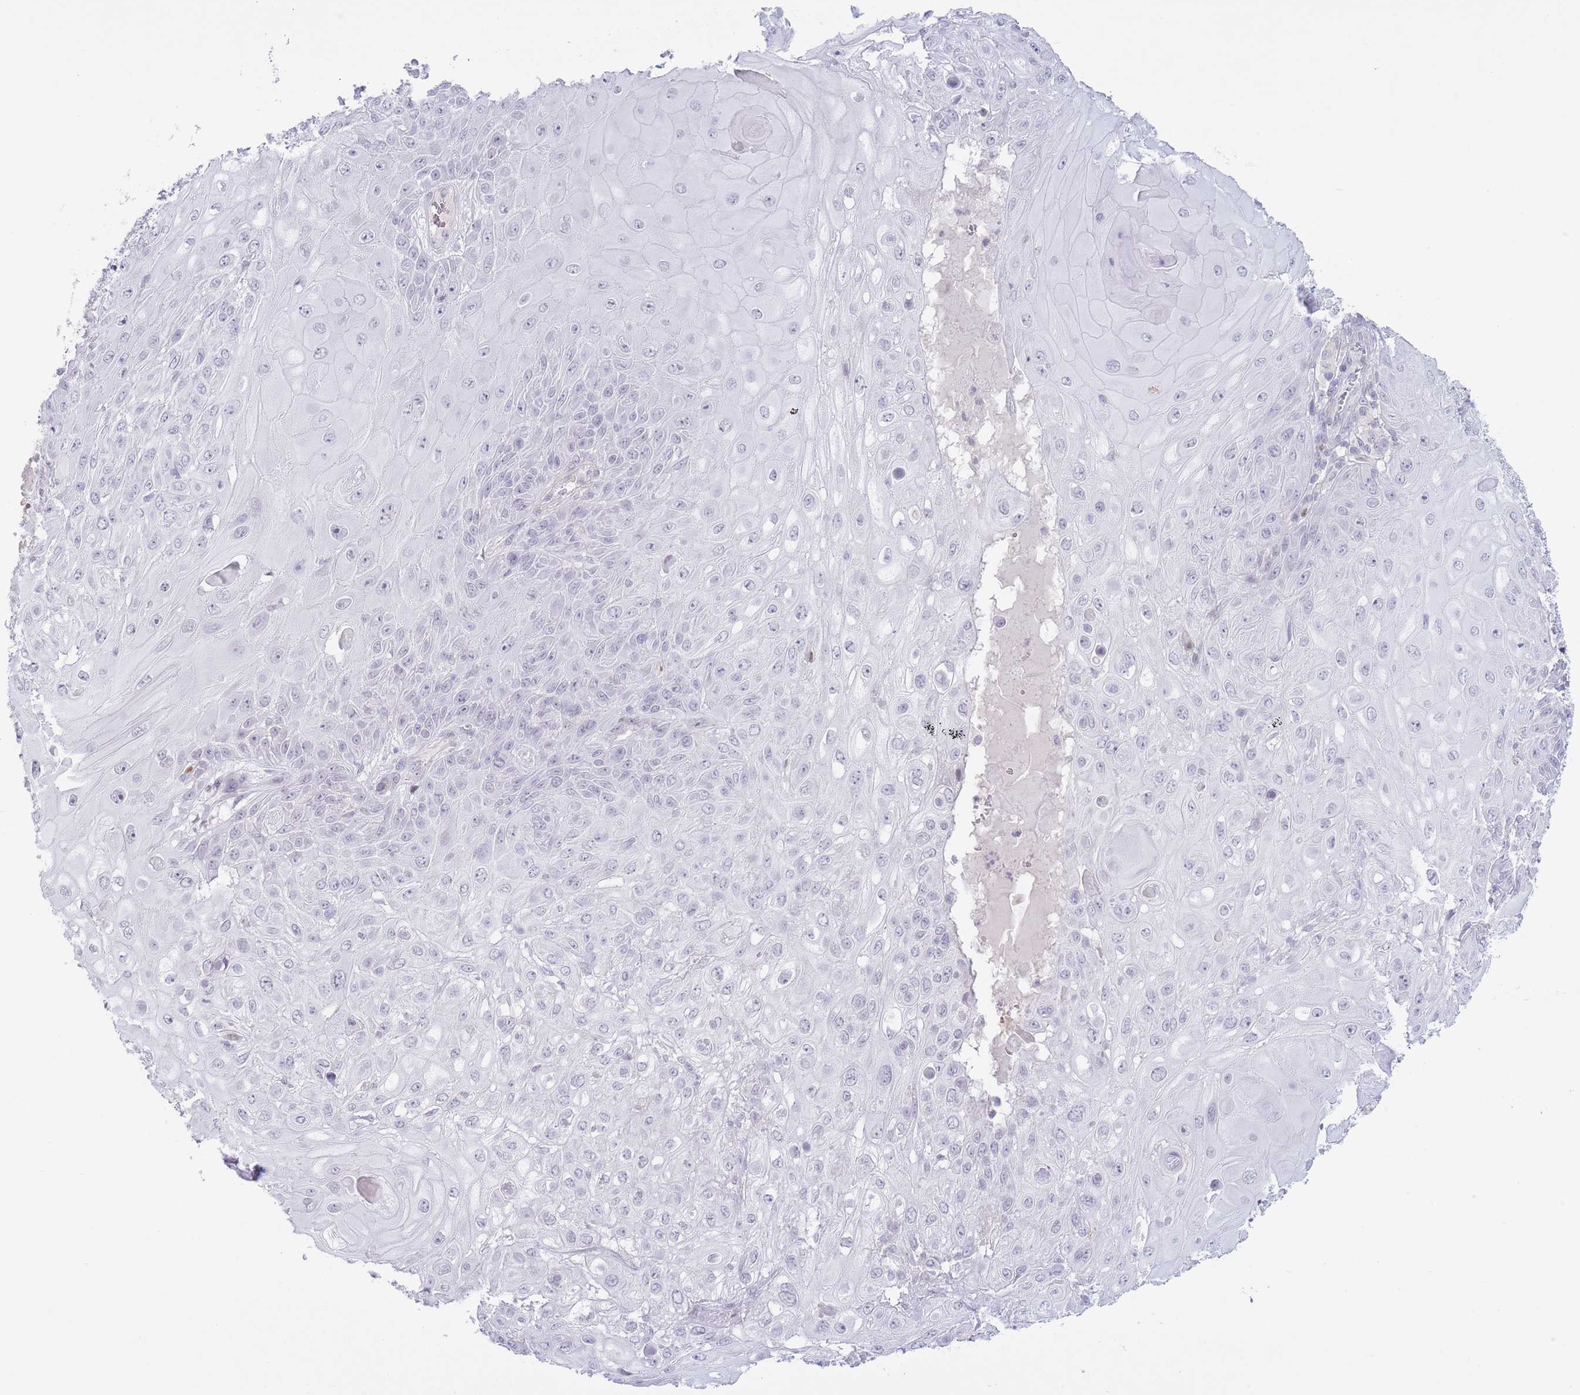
{"staining": {"intensity": "negative", "quantity": "none", "location": "none"}, "tissue": "skin cancer", "cell_type": "Tumor cells", "image_type": "cancer", "snomed": [{"axis": "morphology", "description": "Normal tissue, NOS"}, {"axis": "morphology", "description": "Squamous cell carcinoma, NOS"}, {"axis": "topography", "description": "Skin"}, {"axis": "topography", "description": "Cartilage tissue"}], "caption": "Immunohistochemistry (IHC) image of neoplastic tissue: skin cancer (squamous cell carcinoma) stained with DAB displays no significant protein positivity in tumor cells.", "gene": "MFSD10", "patient": {"sex": "female", "age": 79}}